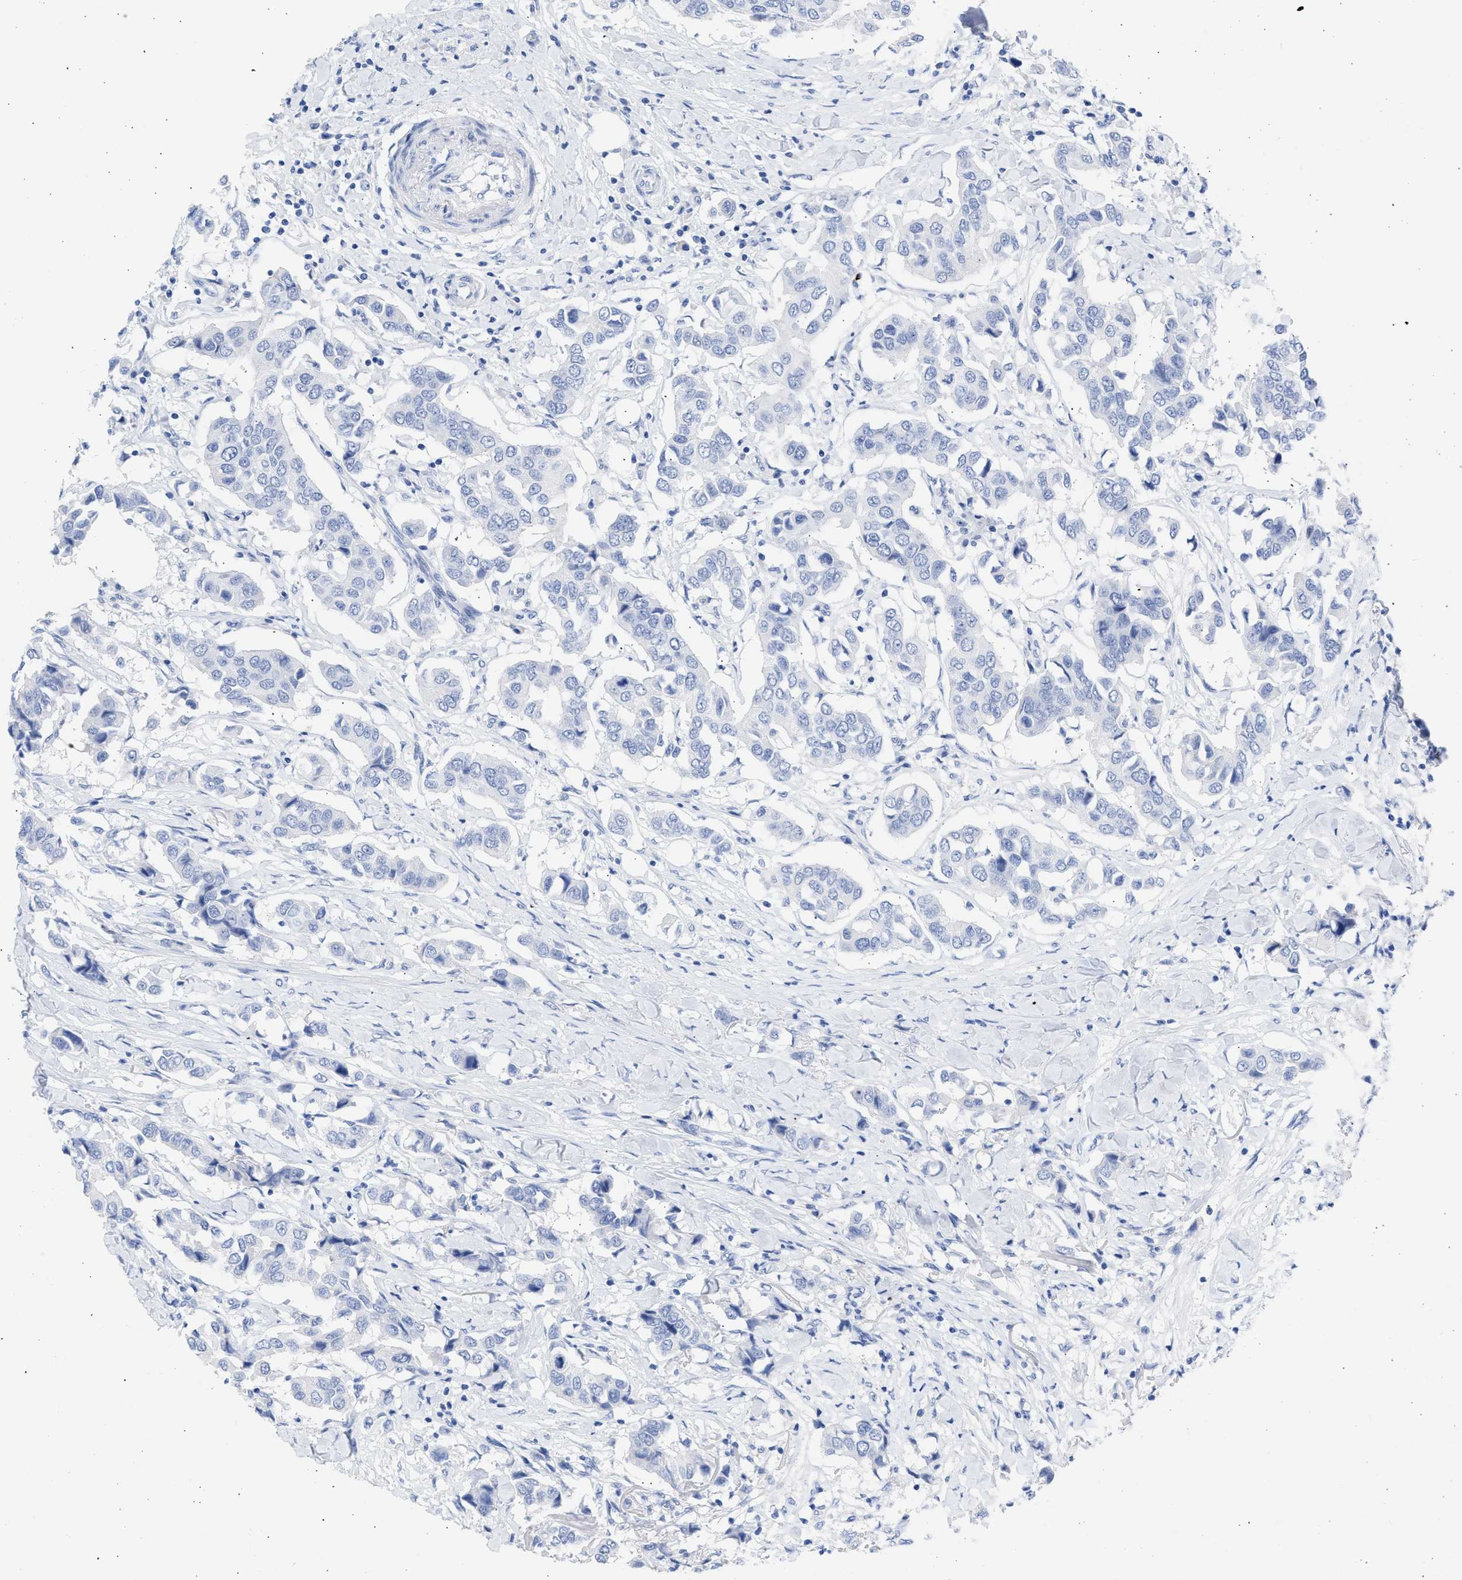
{"staining": {"intensity": "negative", "quantity": "none", "location": "none"}, "tissue": "breast cancer", "cell_type": "Tumor cells", "image_type": "cancer", "snomed": [{"axis": "morphology", "description": "Duct carcinoma"}, {"axis": "topography", "description": "Breast"}], "caption": "Breast cancer (intraductal carcinoma) was stained to show a protein in brown. There is no significant positivity in tumor cells.", "gene": "NCAM1", "patient": {"sex": "female", "age": 80}}